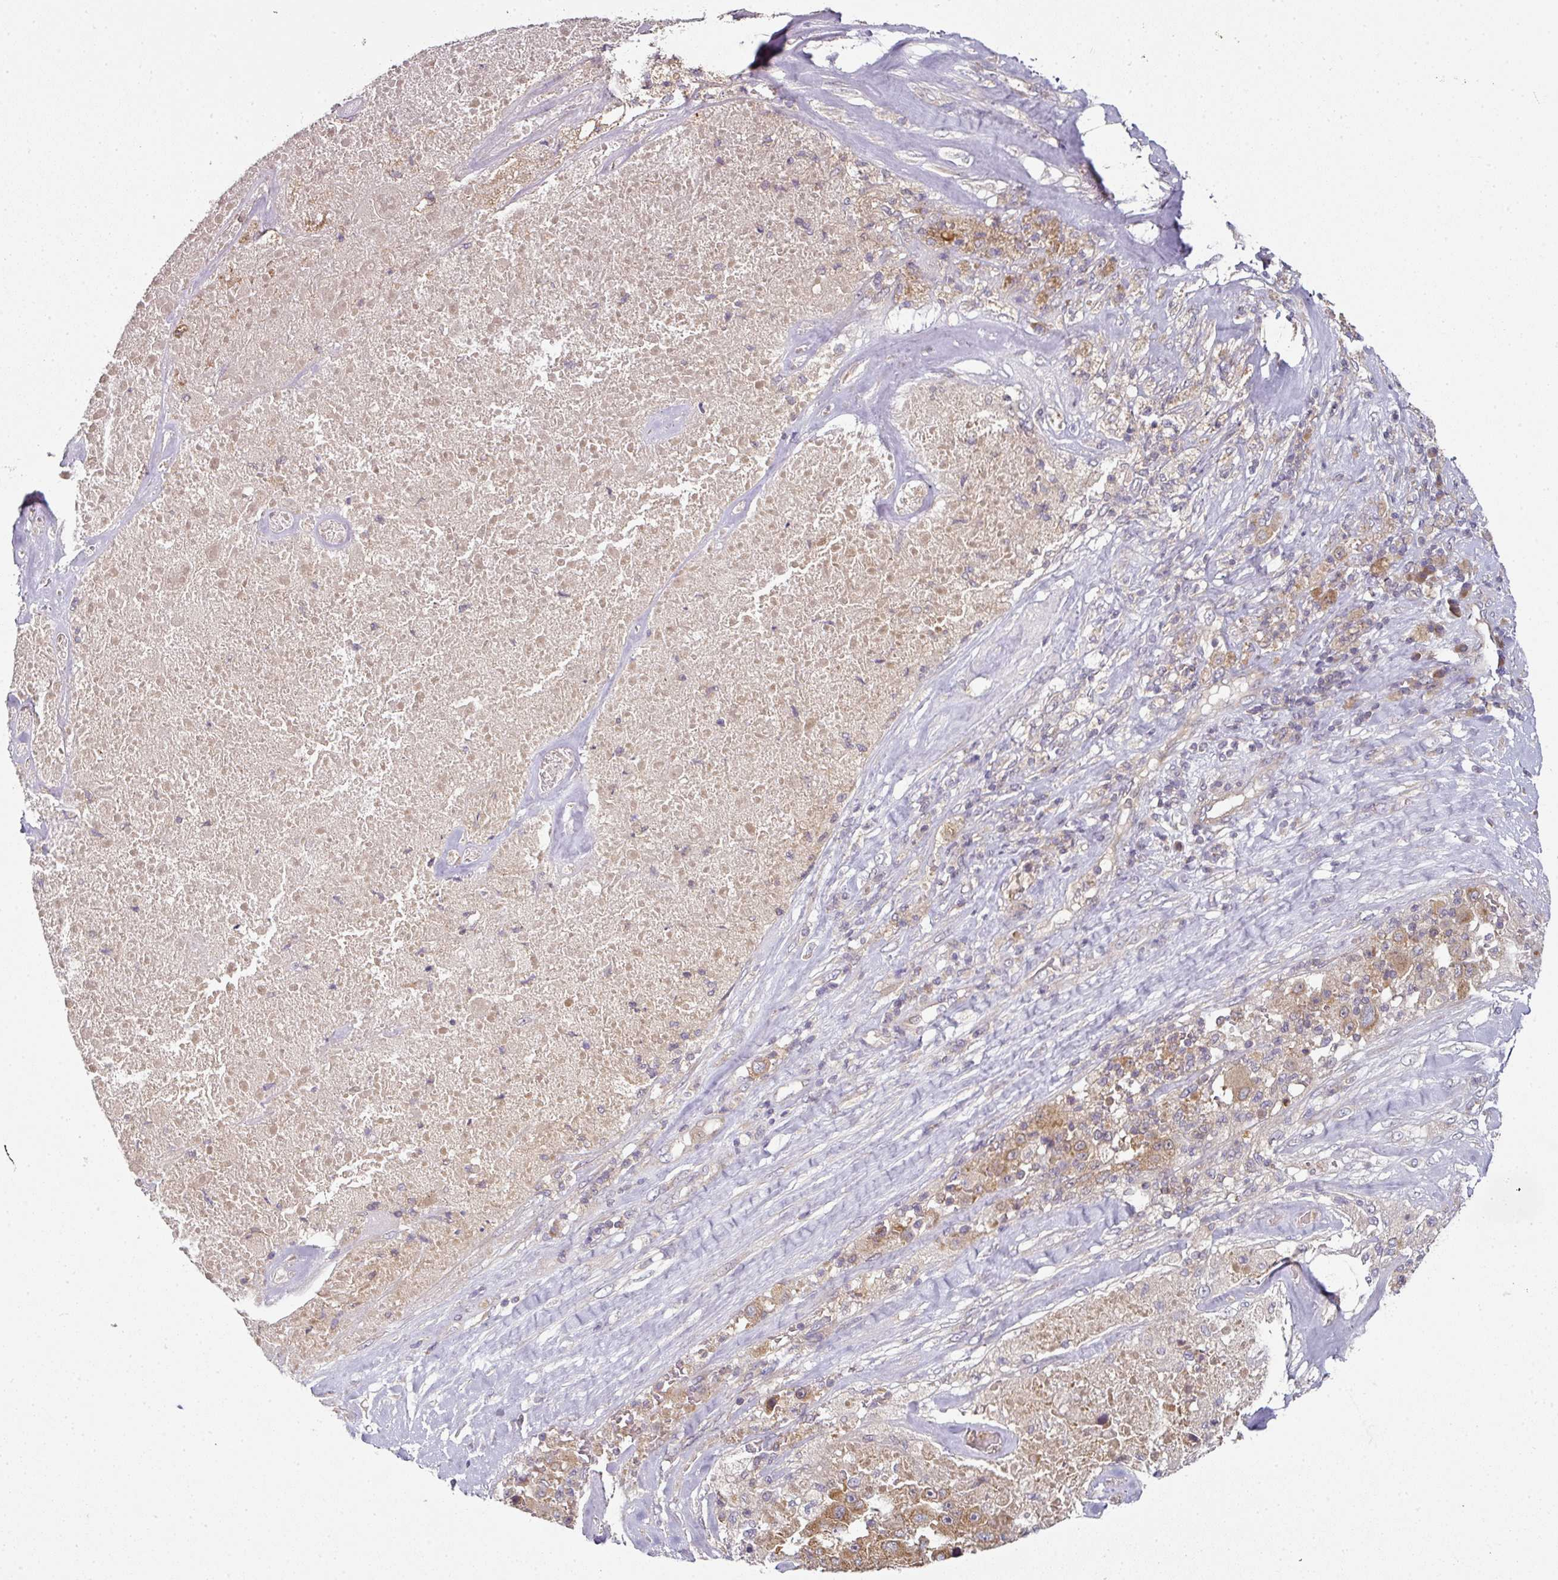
{"staining": {"intensity": "moderate", "quantity": ">75%", "location": "cytoplasmic/membranous"}, "tissue": "melanoma", "cell_type": "Tumor cells", "image_type": "cancer", "snomed": [{"axis": "morphology", "description": "Malignant melanoma, Metastatic site"}, {"axis": "topography", "description": "Lymph node"}], "caption": "Human malignant melanoma (metastatic site) stained with a protein marker demonstrates moderate staining in tumor cells.", "gene": "MAP2K2", "patient": {"sex": "male", "age": 62}}